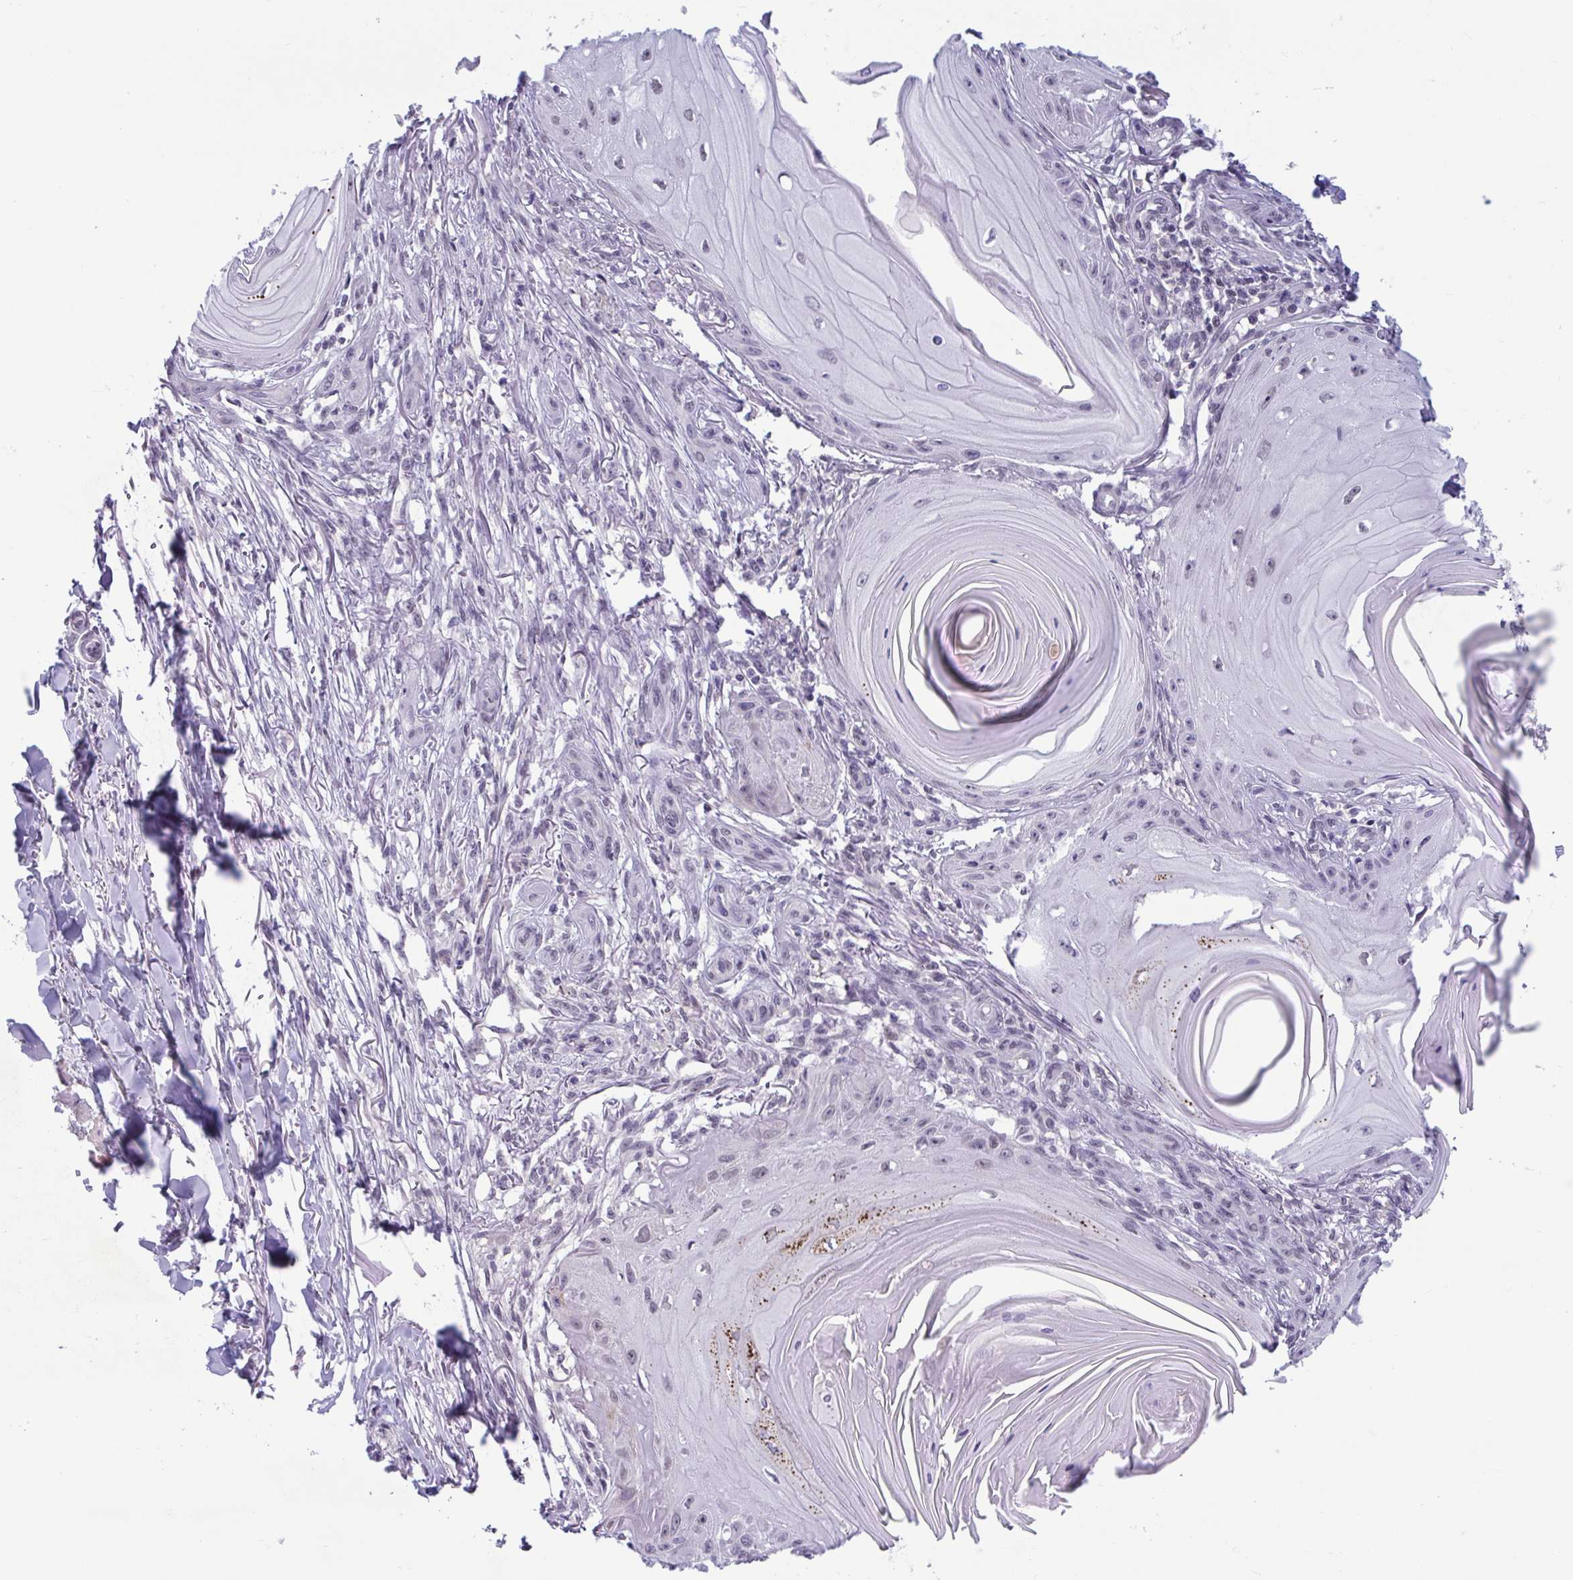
{"staining": {"intensity": "negative", "quantity": "none", "location": "none"}, "tissue": "skin cancer", "cell_type": "Tumor cells", "image_type": "cancer", "snomed": [{"axis": "morphology", "description": "Squamous cell carcinoma, NOS"}, {"axis": "topography", "description": "Skin"}], "caption": "The histopathology image reveals no significant staining in tumor cells of skin cancer (squamous cell carcinoma). (DAB IHC visualized using brightfield microscopy, high magnification).", "gene": "TTC7B", "patient": {"sex": "female", "age": 77}}